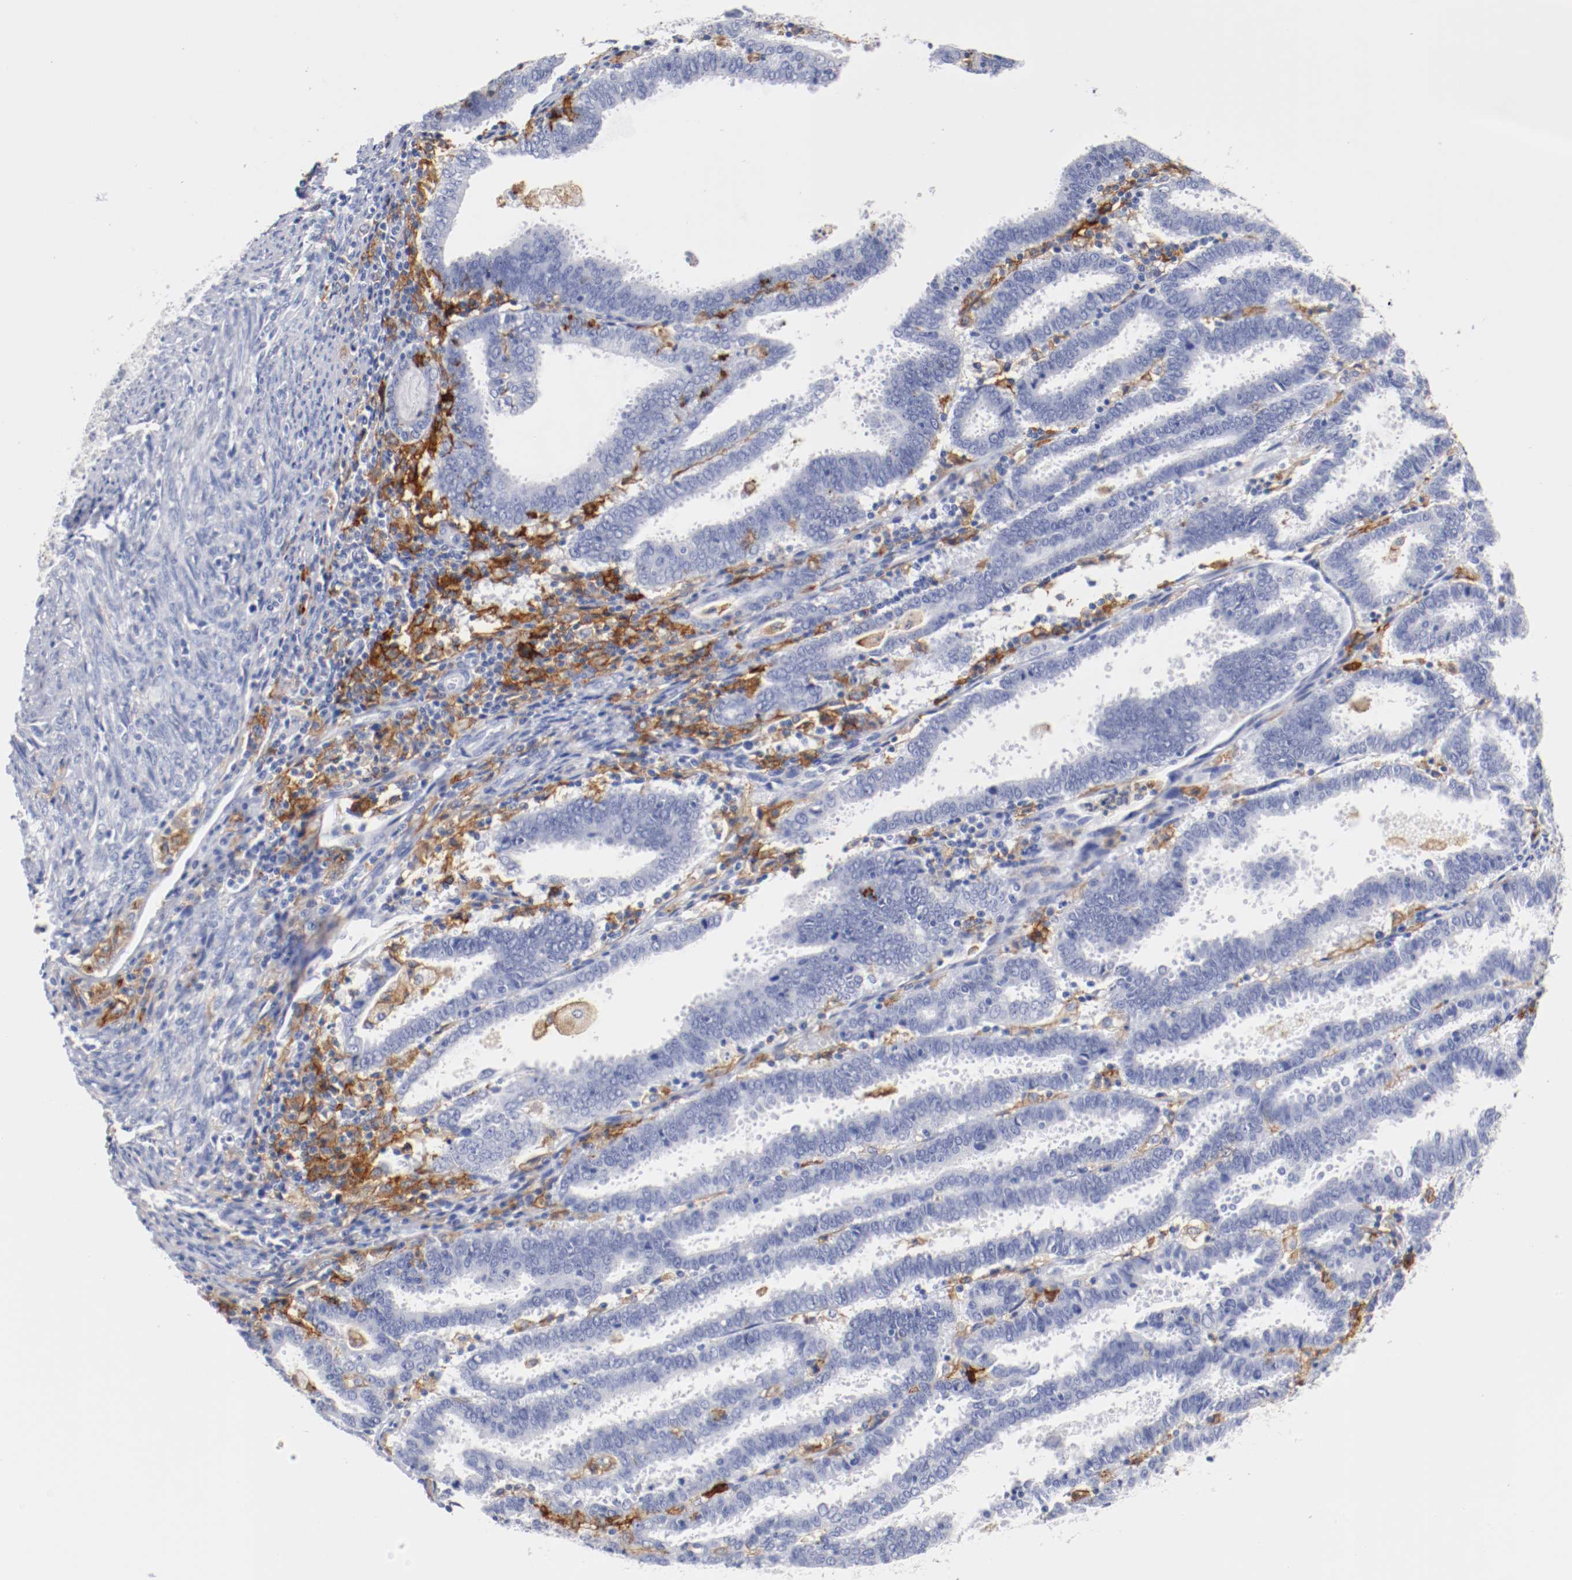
{"staining": {"intensity": "negative", "quantity": "none", "location": "none"}, "tissue": "endometrial cancer", "cell_type": "Tumor cells", "image_type": "cancer", "snomed": [{"axis": "morphology", "description": "Adenocarcinoma, NOS"}, {"axis": "topography", "description": "Uterus"}], "caption": "DAB immunohistochemical staining of human adenocarcinoma (endometrial) demonstrates no significant expression in tumor cells.", "gene": "ITGAX", "patient": {"sex": "female", "age": 83}}